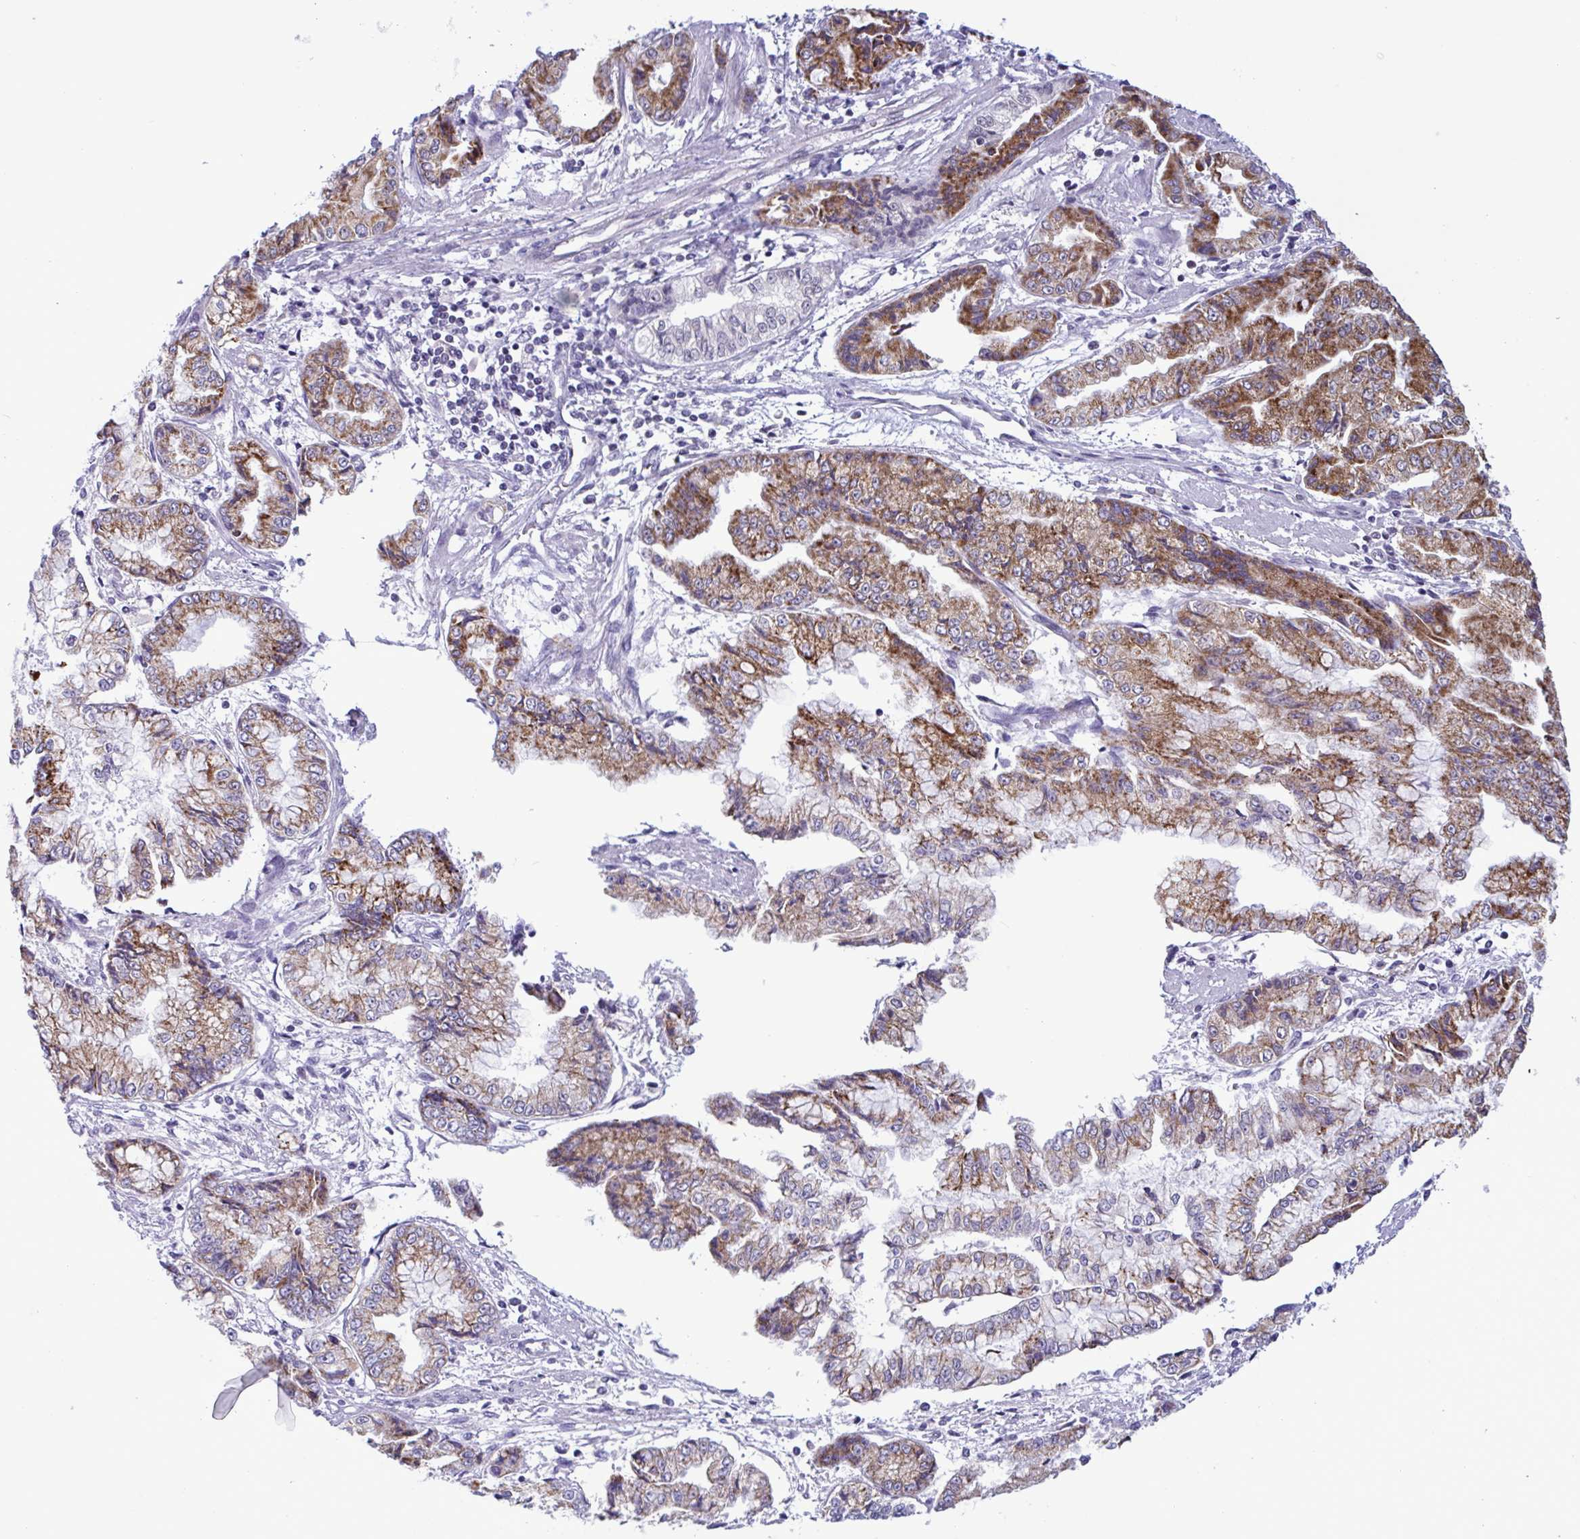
{"staining": {"intensity": "moderate", "quantity": ">75%", "location": "cytoplasmic/membranous"}, "tissue": "stomach cancer", "cell_type": "Tumor cells", "image_type": "cancer", "snomed": [{"axis": "morphology", "description": "Adenocarcinoma, NOS"}, {"axis": "topography", "description": "Stomach, upper"}], "caption": "A histopathology image of human stomach cancer stained for a protein displays moderate cytoplasmic/membranous brown staining in tumor cells.", "gene": "DOCK11", "patient": {"sex": "female", "age": 74}}